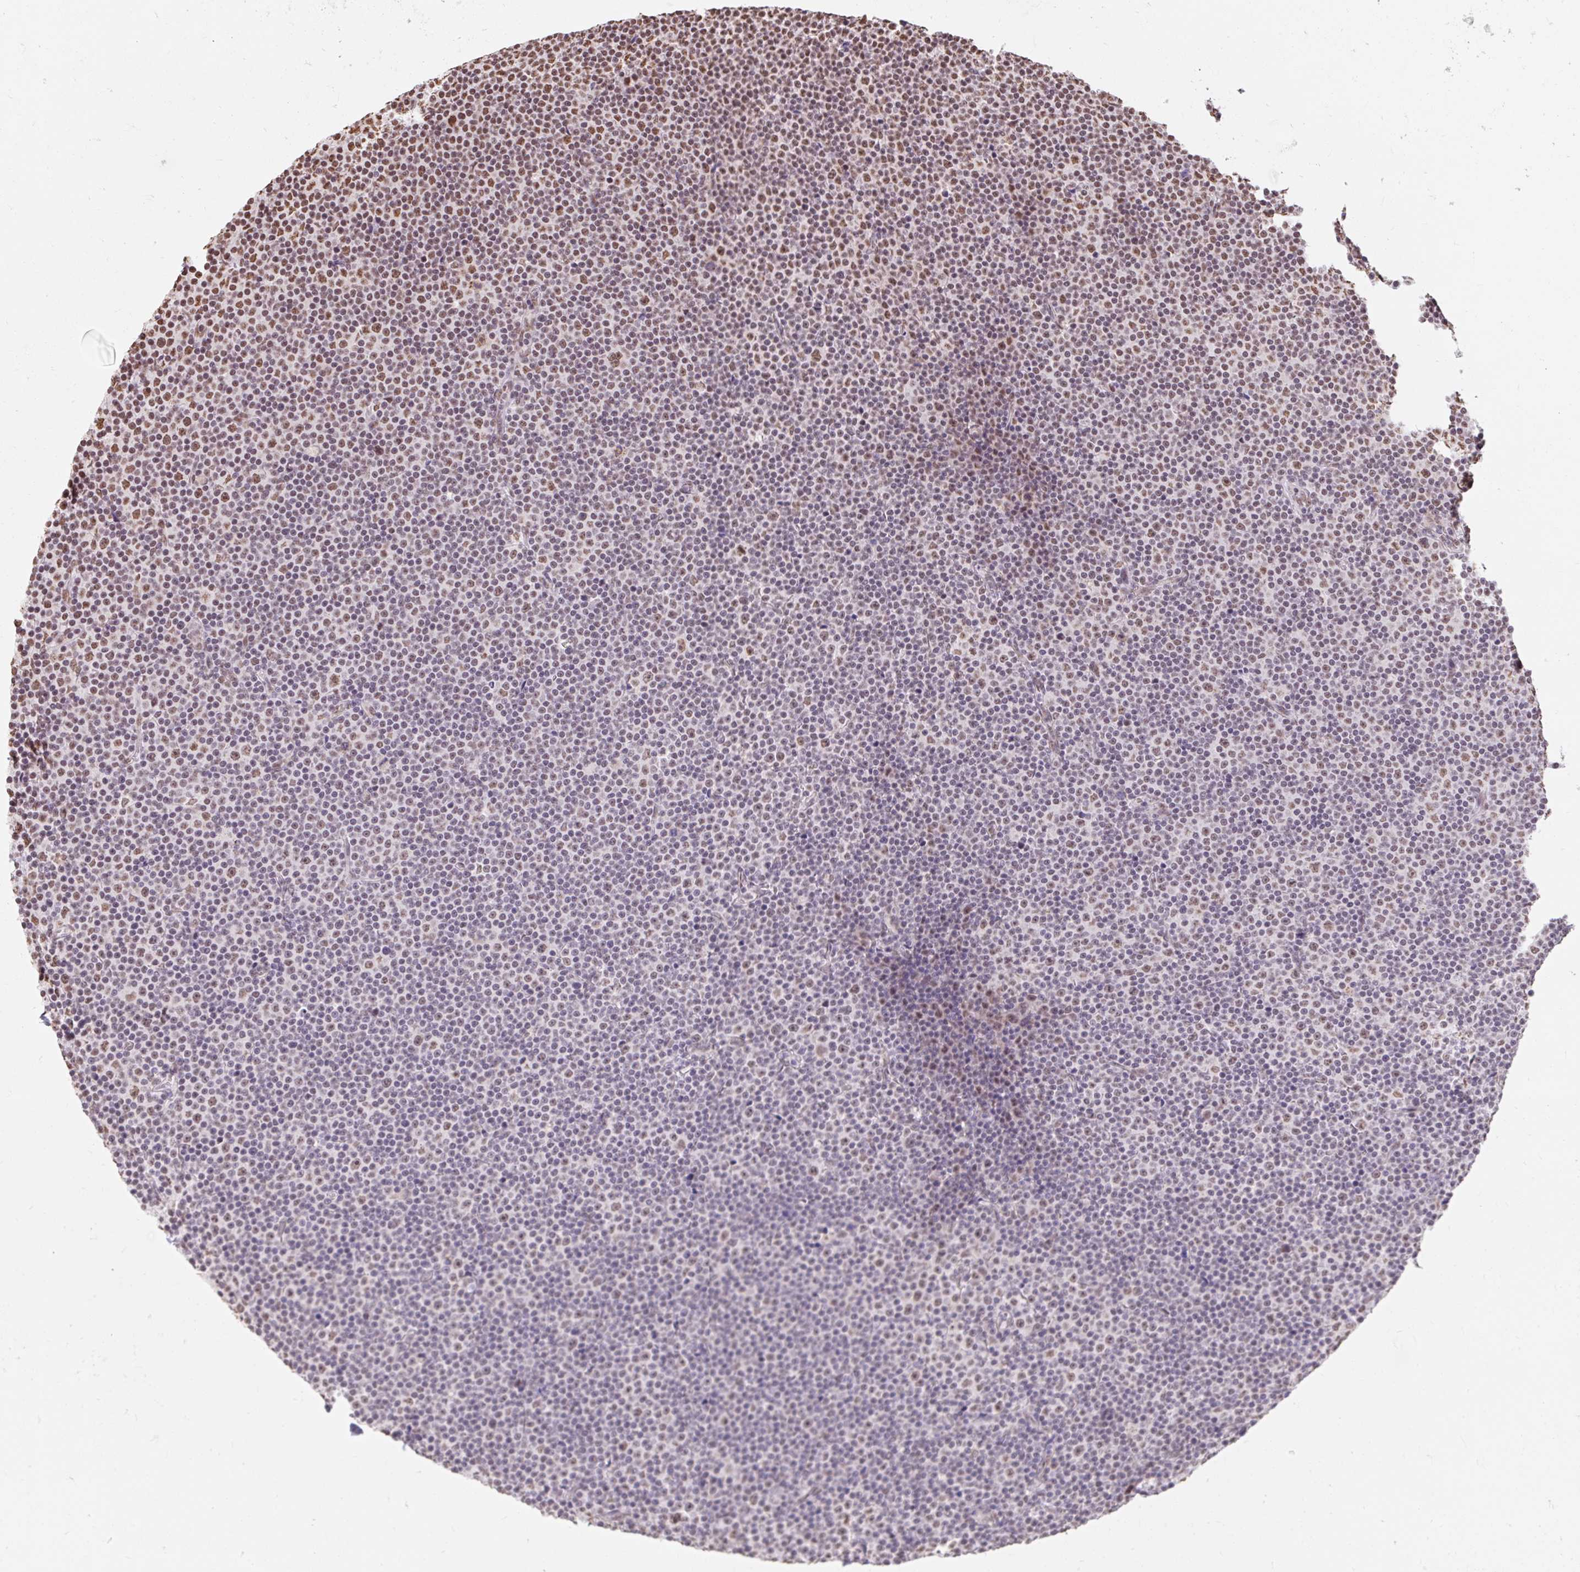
{"staining": {"intensity": "moderate", "quantity": "25%-75%", "location": "nuclear"}, "tissue": "lymphoma", "cell_type": "Tumor cells", "image_type": "cancer", "snomed": [{"axis": "morphology", "description": "Malignant lymphoma, non-Hodgkin's type, Low grade"}, {"axis": "topography", "description": "Lymph node"}], "caption": "A histopathology image of lymphoma stained for a protein displays moderate nuclear brown staining in tumor cells. (brown staining indicates protein expression, while blue staining denotes nuclei).", "gene": "BICRA", "patient": {"sex": "female", "age": 67}}